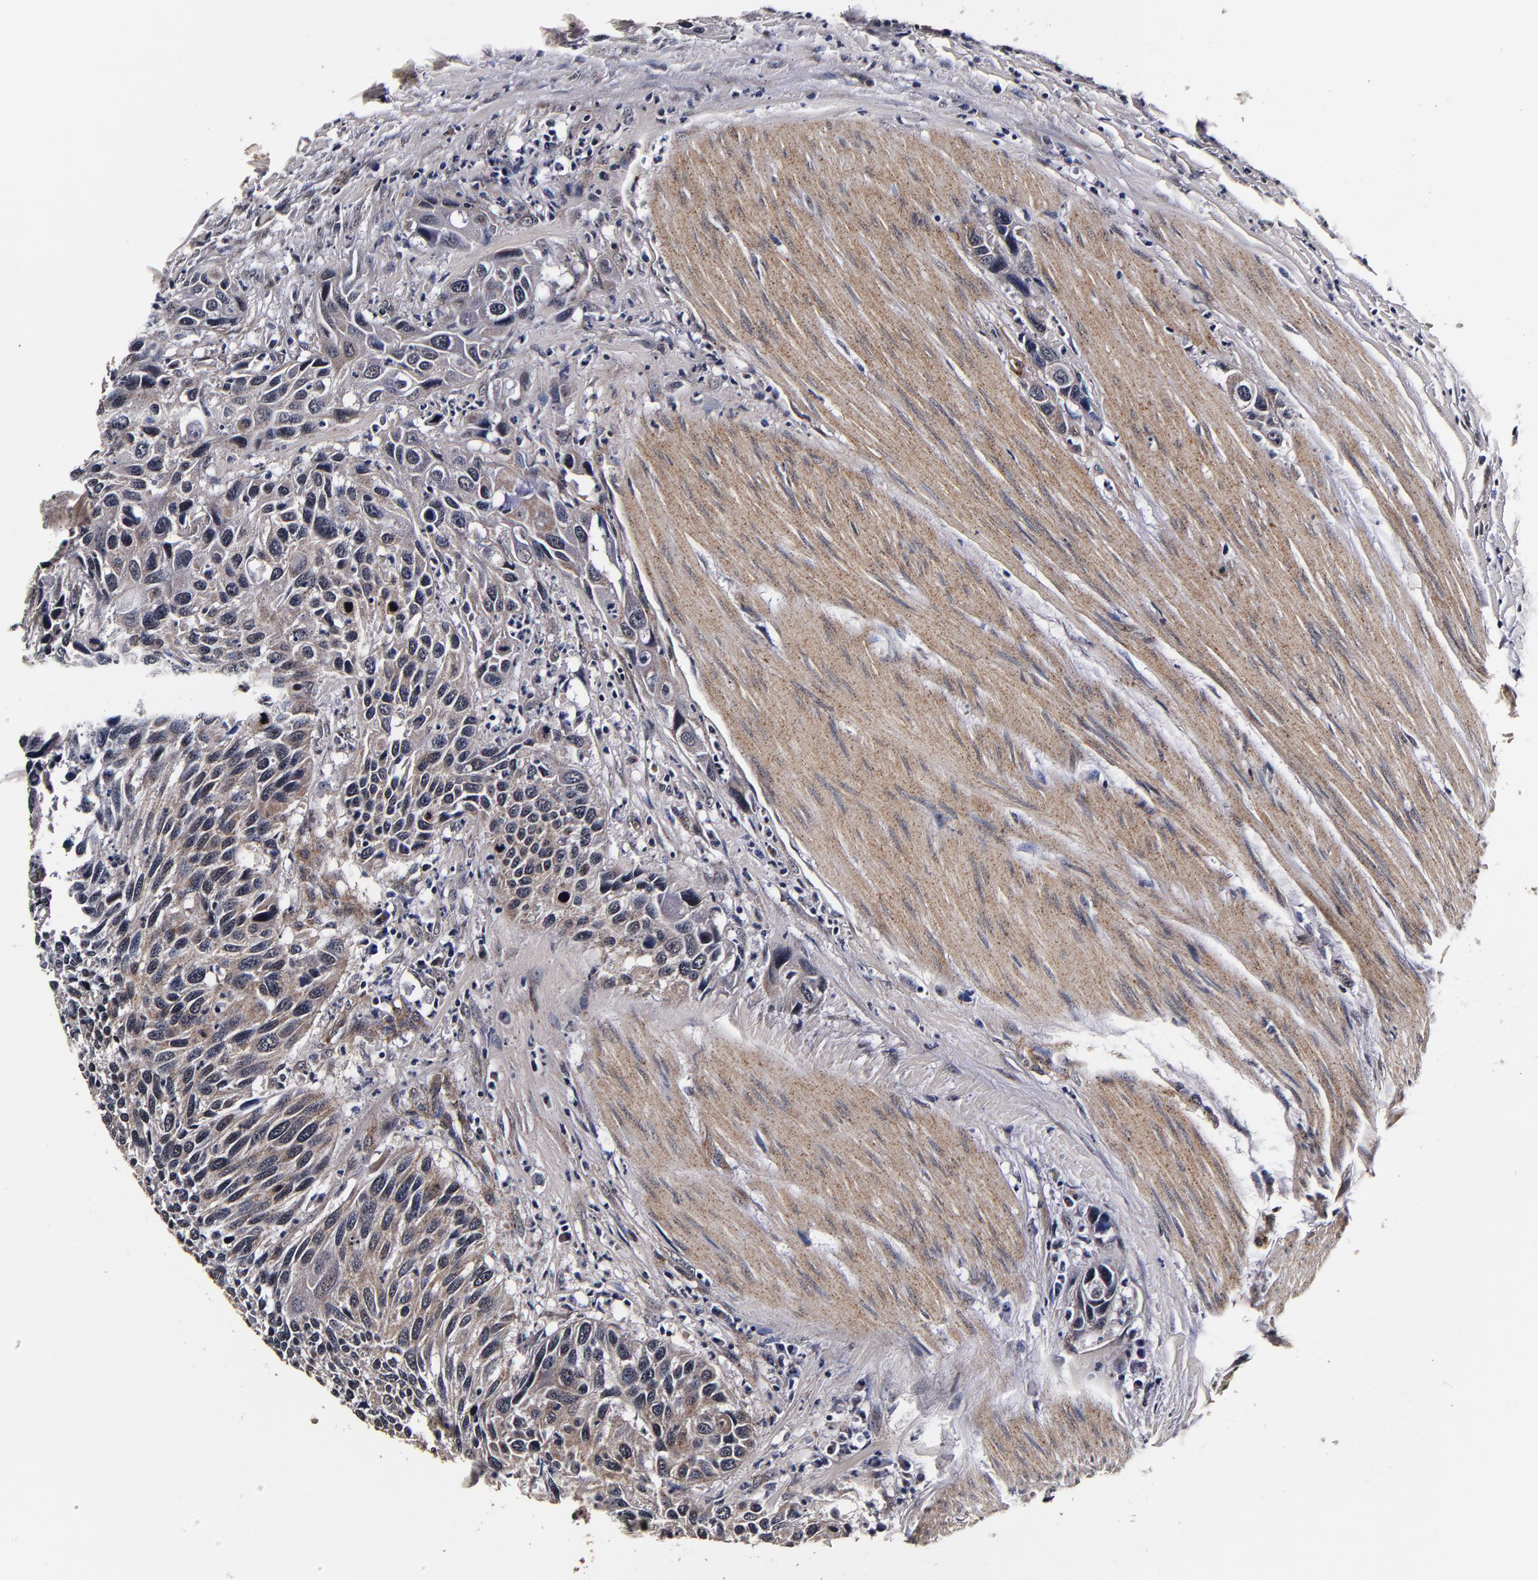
{"staining": {"intensity": "weak", "quantity": "25%-75%", "location": "cytoplasmic/membranous"}, "tissue": "urothelial cancer", "cell_type": "Tumor cells", "image_type": "cancer", "snomed": [{"axis": "morphology", "description": "Urothelial carcinoma, High grade"}, {"axis": "topography", "description": "Urinary bladder"}], "caption": "Immunohistochemical staining of human urothelial carcinoma (high-grade) displays low levels of weak cytoplasmic/membranous protein expression in about 25%-75% of tumor cells. Using DAB (3,3'-diaminobenzidine) (brown) and hematoxylin (blue) stains, captured at high magnification using brightfield microscopy.", "gene": "MMP15", "patient": {"sex": "male", "age": 66}}